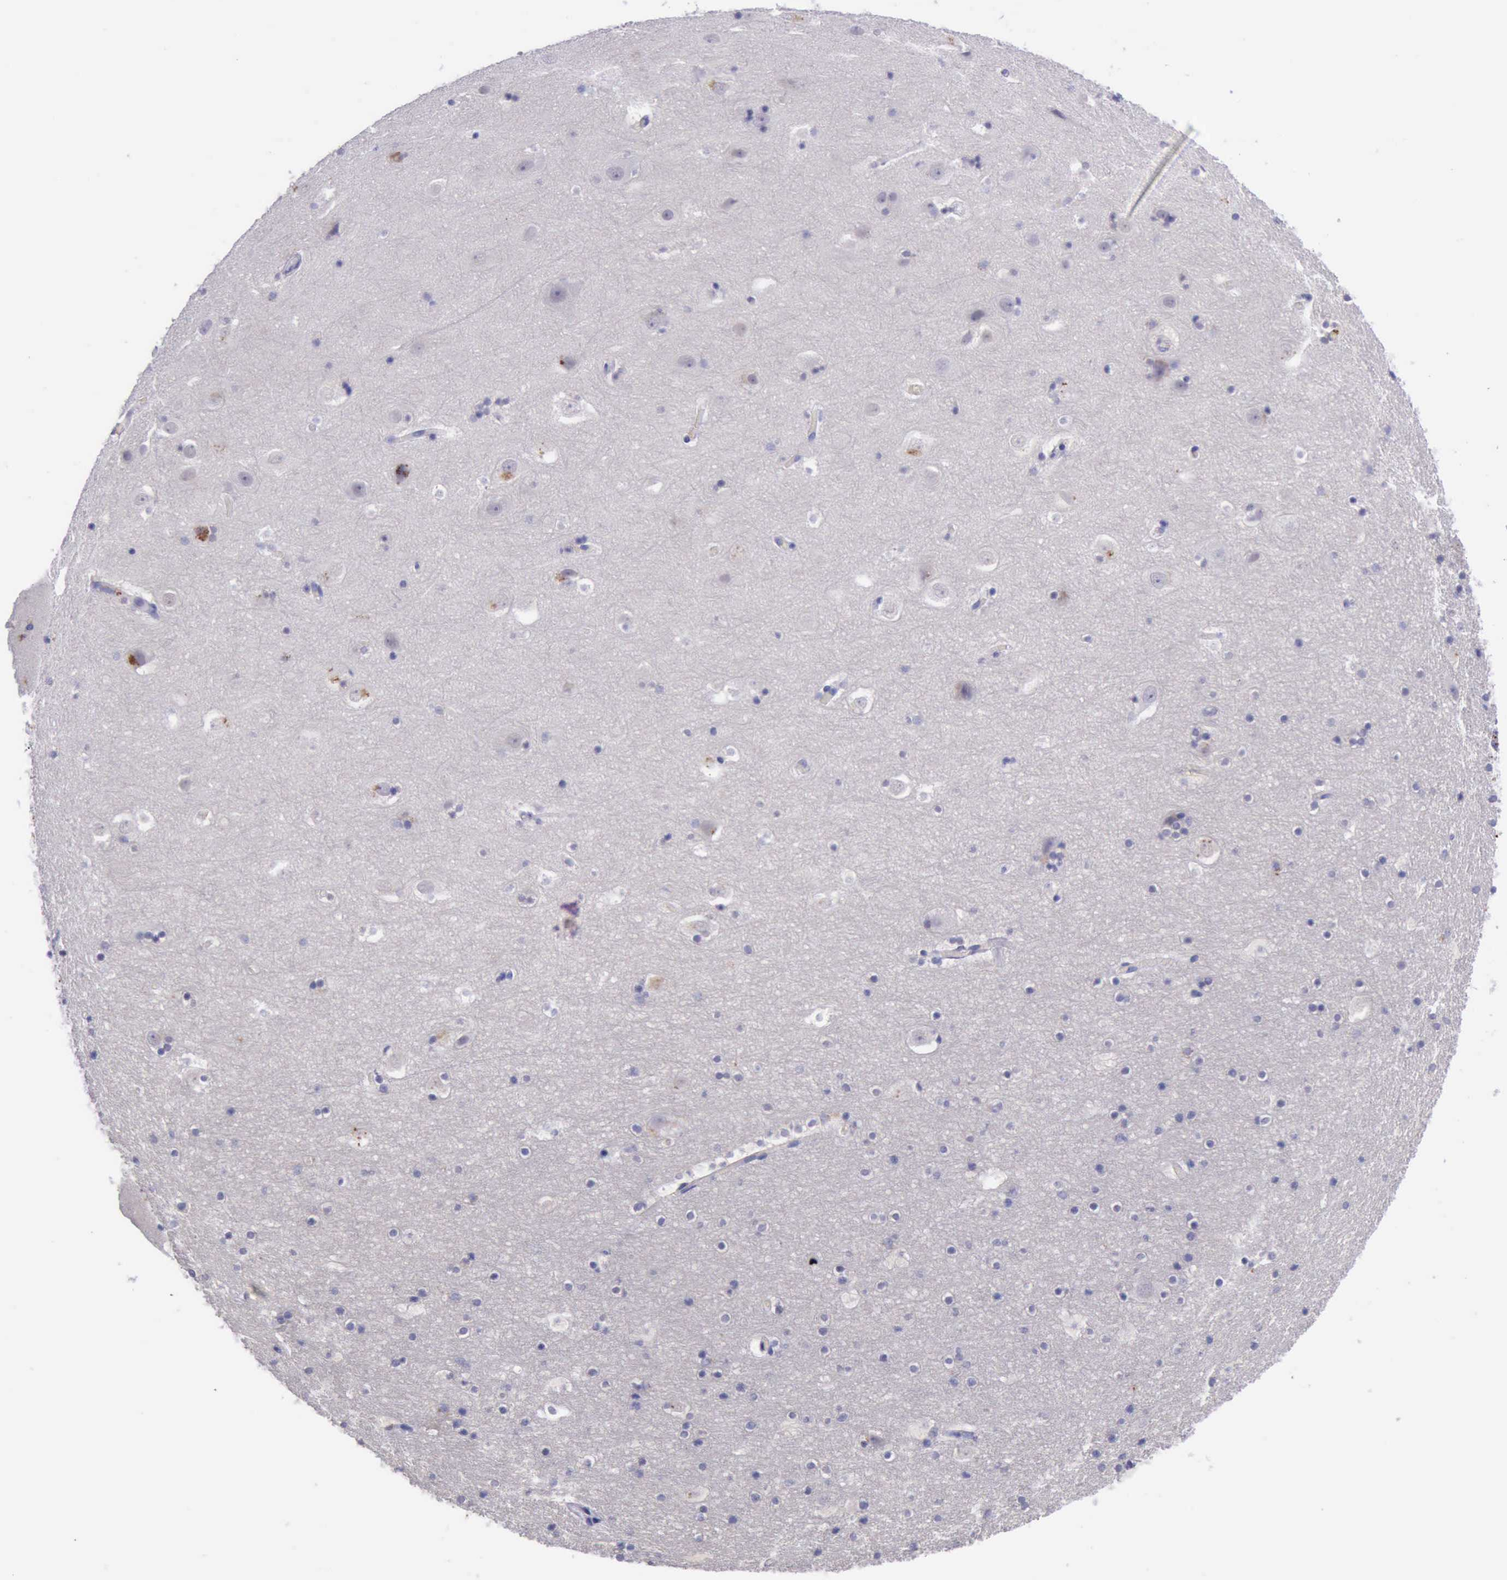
{"staining": {"intensity": "negative", "quantity": "none", "location": "none"}, "tissue": "hippocampus", "cell_type": "Glial cells", "image_type": "normal", "snomed": [{"axis": "morphology", "description": "Normal tissue, NOS"}, {"axis": "topography", "description": "Hippocampus"}], "caption": "There is no significant positivity in glial cells of hippocampus. (DAB IHC visualized using brightfield microscopy, high magnification).", "gene": "GLA", "patient": {"sex": "male", "age": 45}}